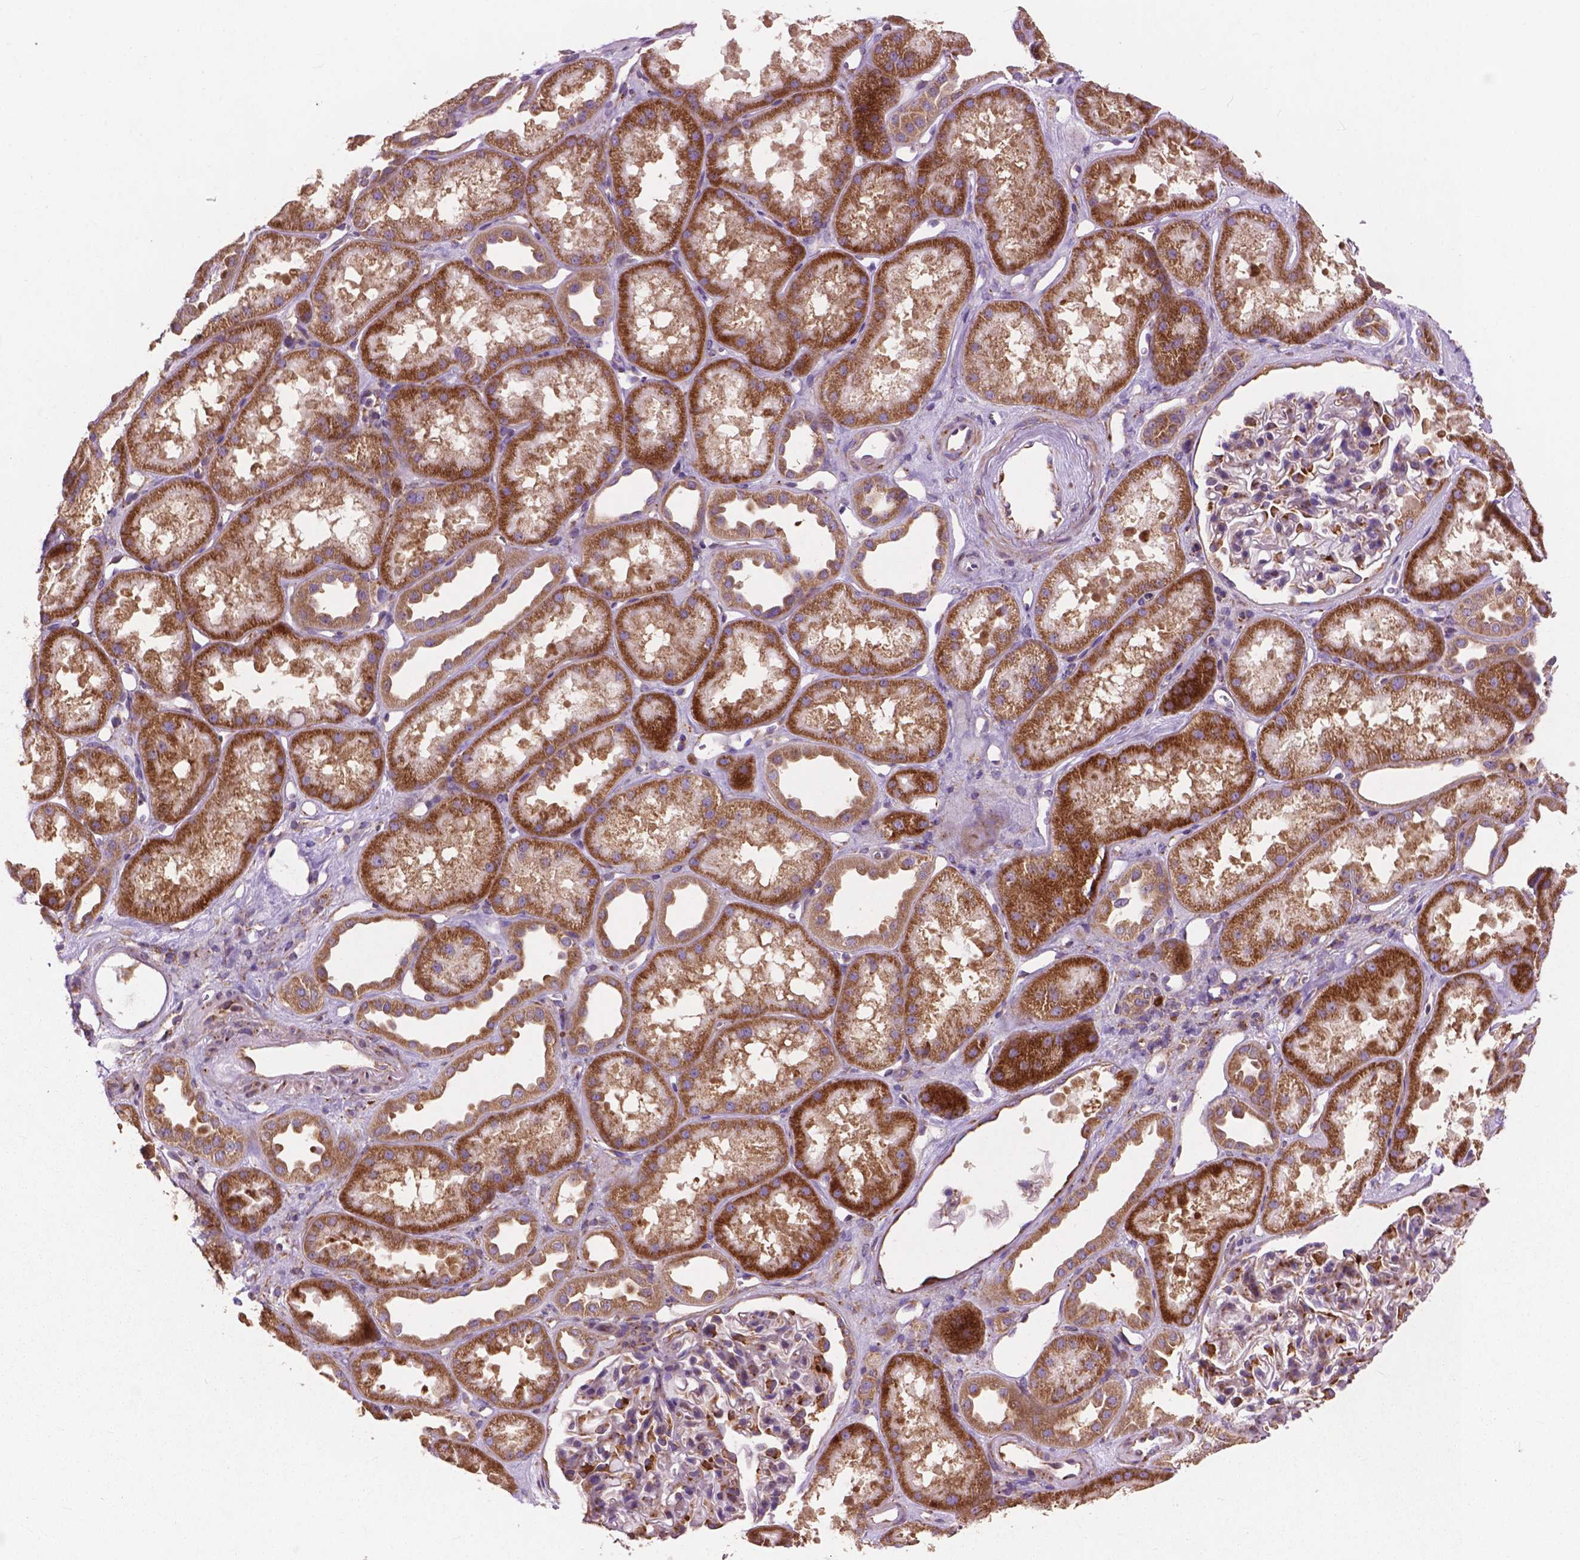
{"staining": {"intensity": "strong", "quantity": "<25%", "location": "cytoplasmic/membranous"}, "tissue": "kidney", "cell_type": "Cells in glomeruli", "image_type": "normal", "snomed": [{"axis": "morphology", "description": "Normal tissue, NOS"}, {"axis": "topography", "description": "Kidney"}], "caption": "Normal kidney was stained to show a protein in brown. There is medium levels of strong cytoplasmic/membranous staining in about <25% of cells in glomeruli. The staining was performed using DAB, with brown indicating positive protein expression. Nuclei are stained blue with hematoxylin.", "gene": "RPL37A", "patient": {"sex": "male", "age": 61}}